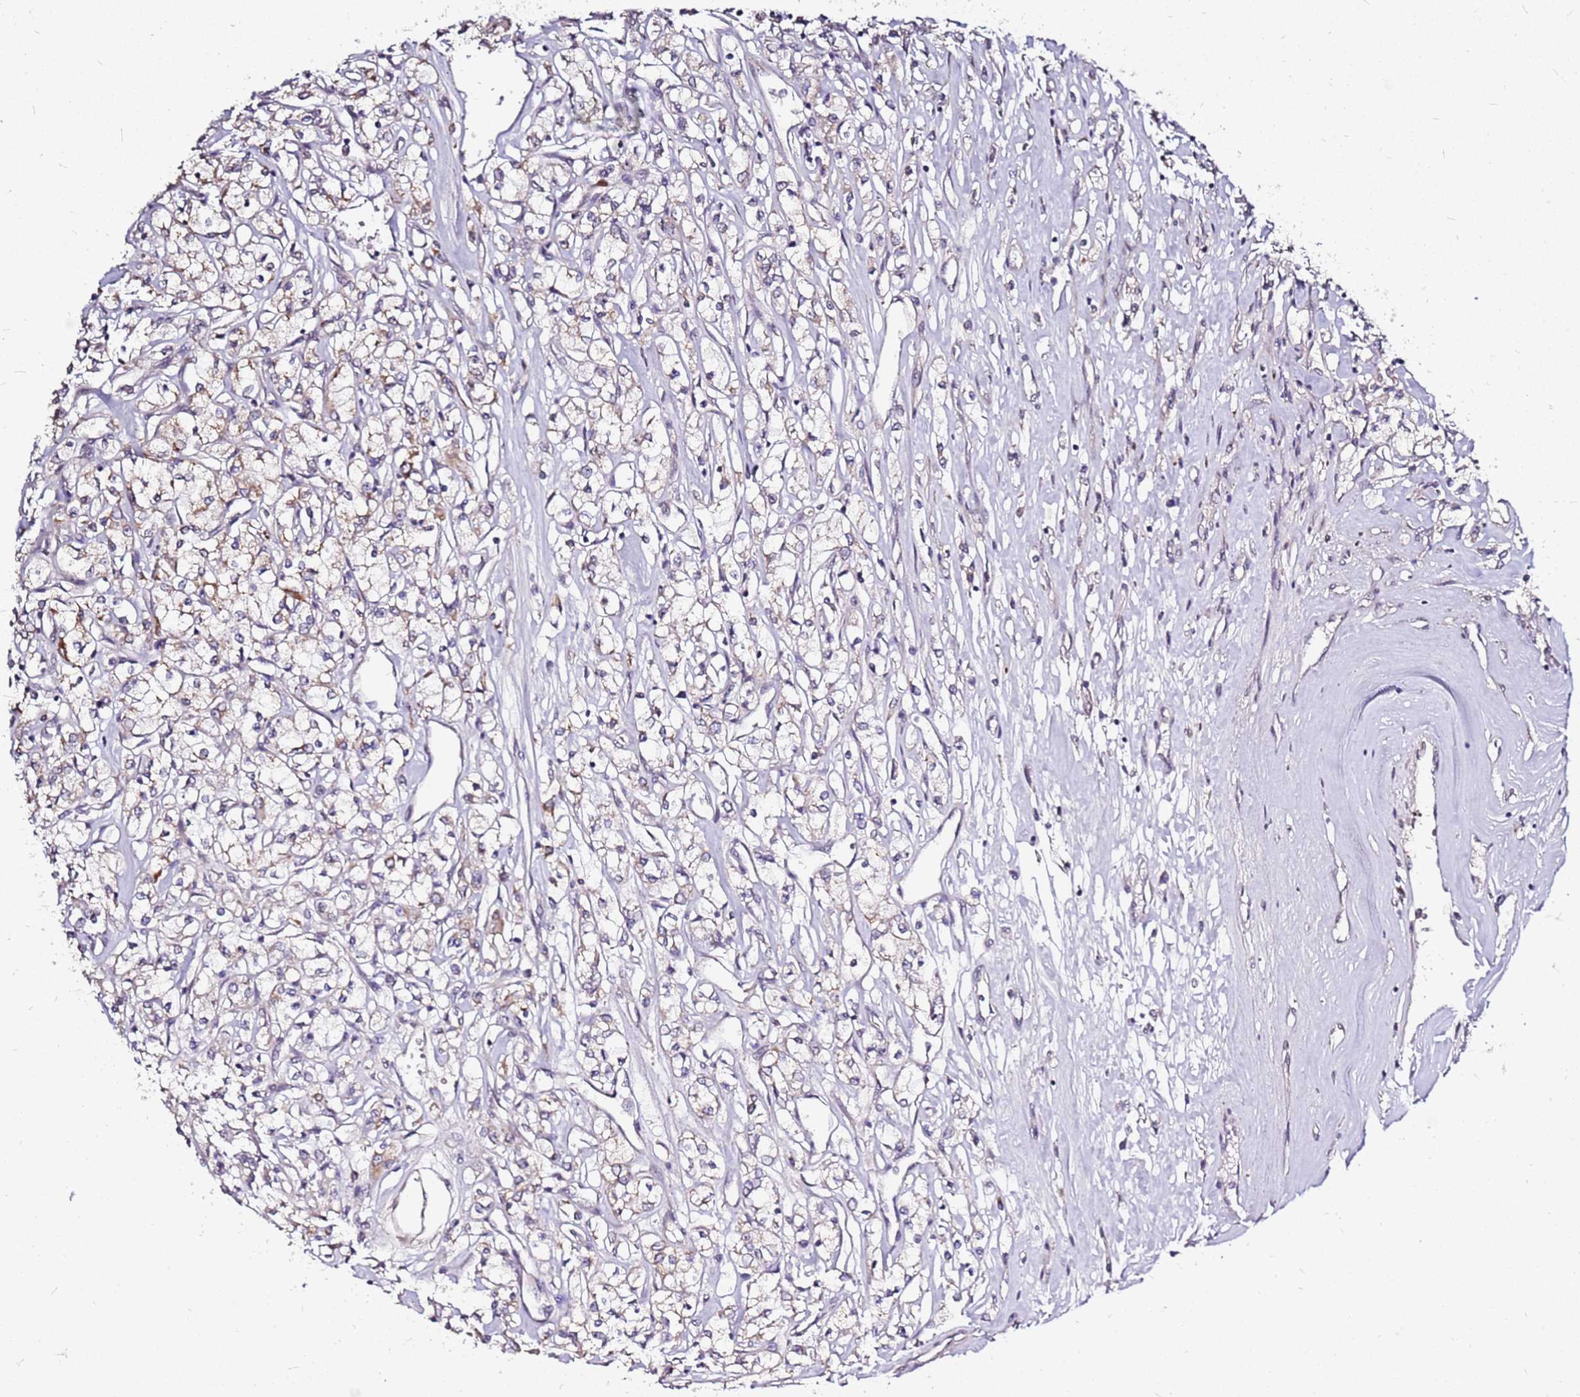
{"staining": {"intensity": "weak", "quantity": "25%-75%", "location": "cytoplasmic/membranous"}, "tissue": "renal cancer", "cell_type": "Tumor cells", "image_type": "cancer", "snomed": [{"axis": "morphology", "description": "Adenocarcinoma, NOS"}, {"axis": "topography", "description": "Kidney"}], "caption": "Renal cancer (adenocarcinoma) stained with DAB (3,3'-diaminobenzidine) immunohistochemistry displays low levels of weak cytoplasmic/membranous positivity in approximately 25%-75% of tumor cells.", "gene": "DCDC2C", "patient": {"sex": "female", "age": 59}}